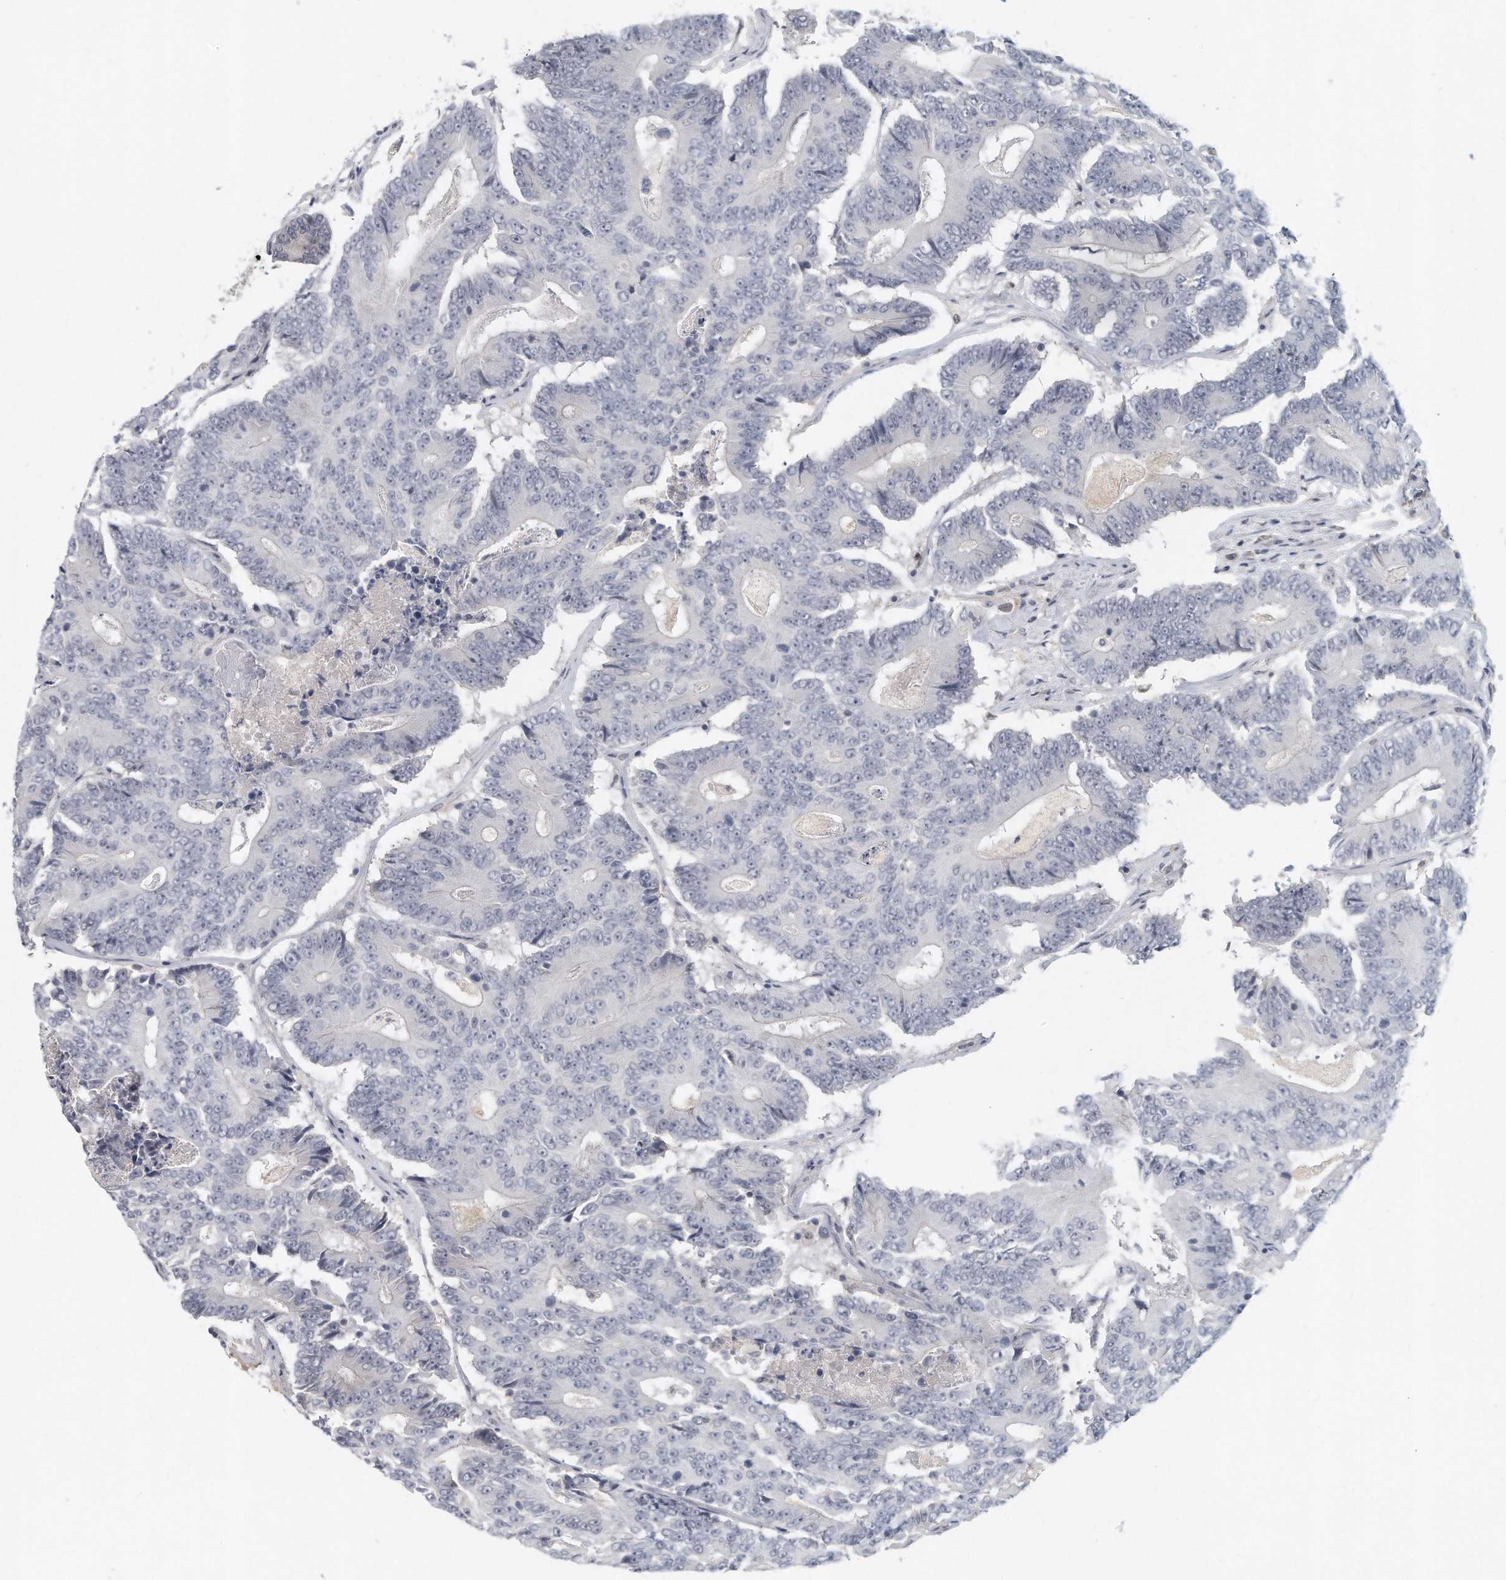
{"staining": {"intensity": "negative", "quantity": "none", "location": "none"}, "tissue": "colorectal cancer", "cell_type": "Tumor cells", "image_type": "cancer", "snomed": [{"axis": "morphology", "description": "Adenocarcinoma, NOS"}, {"axis": "topography", "description": "Colon"}], "caption": "This is an immunohistochemistry photomicrograph of human adenocarcinoma (colorectal). There is no expression in tumor cells.", "gene": "DDX43", "patient": {"sex": "male", "age": 83}}